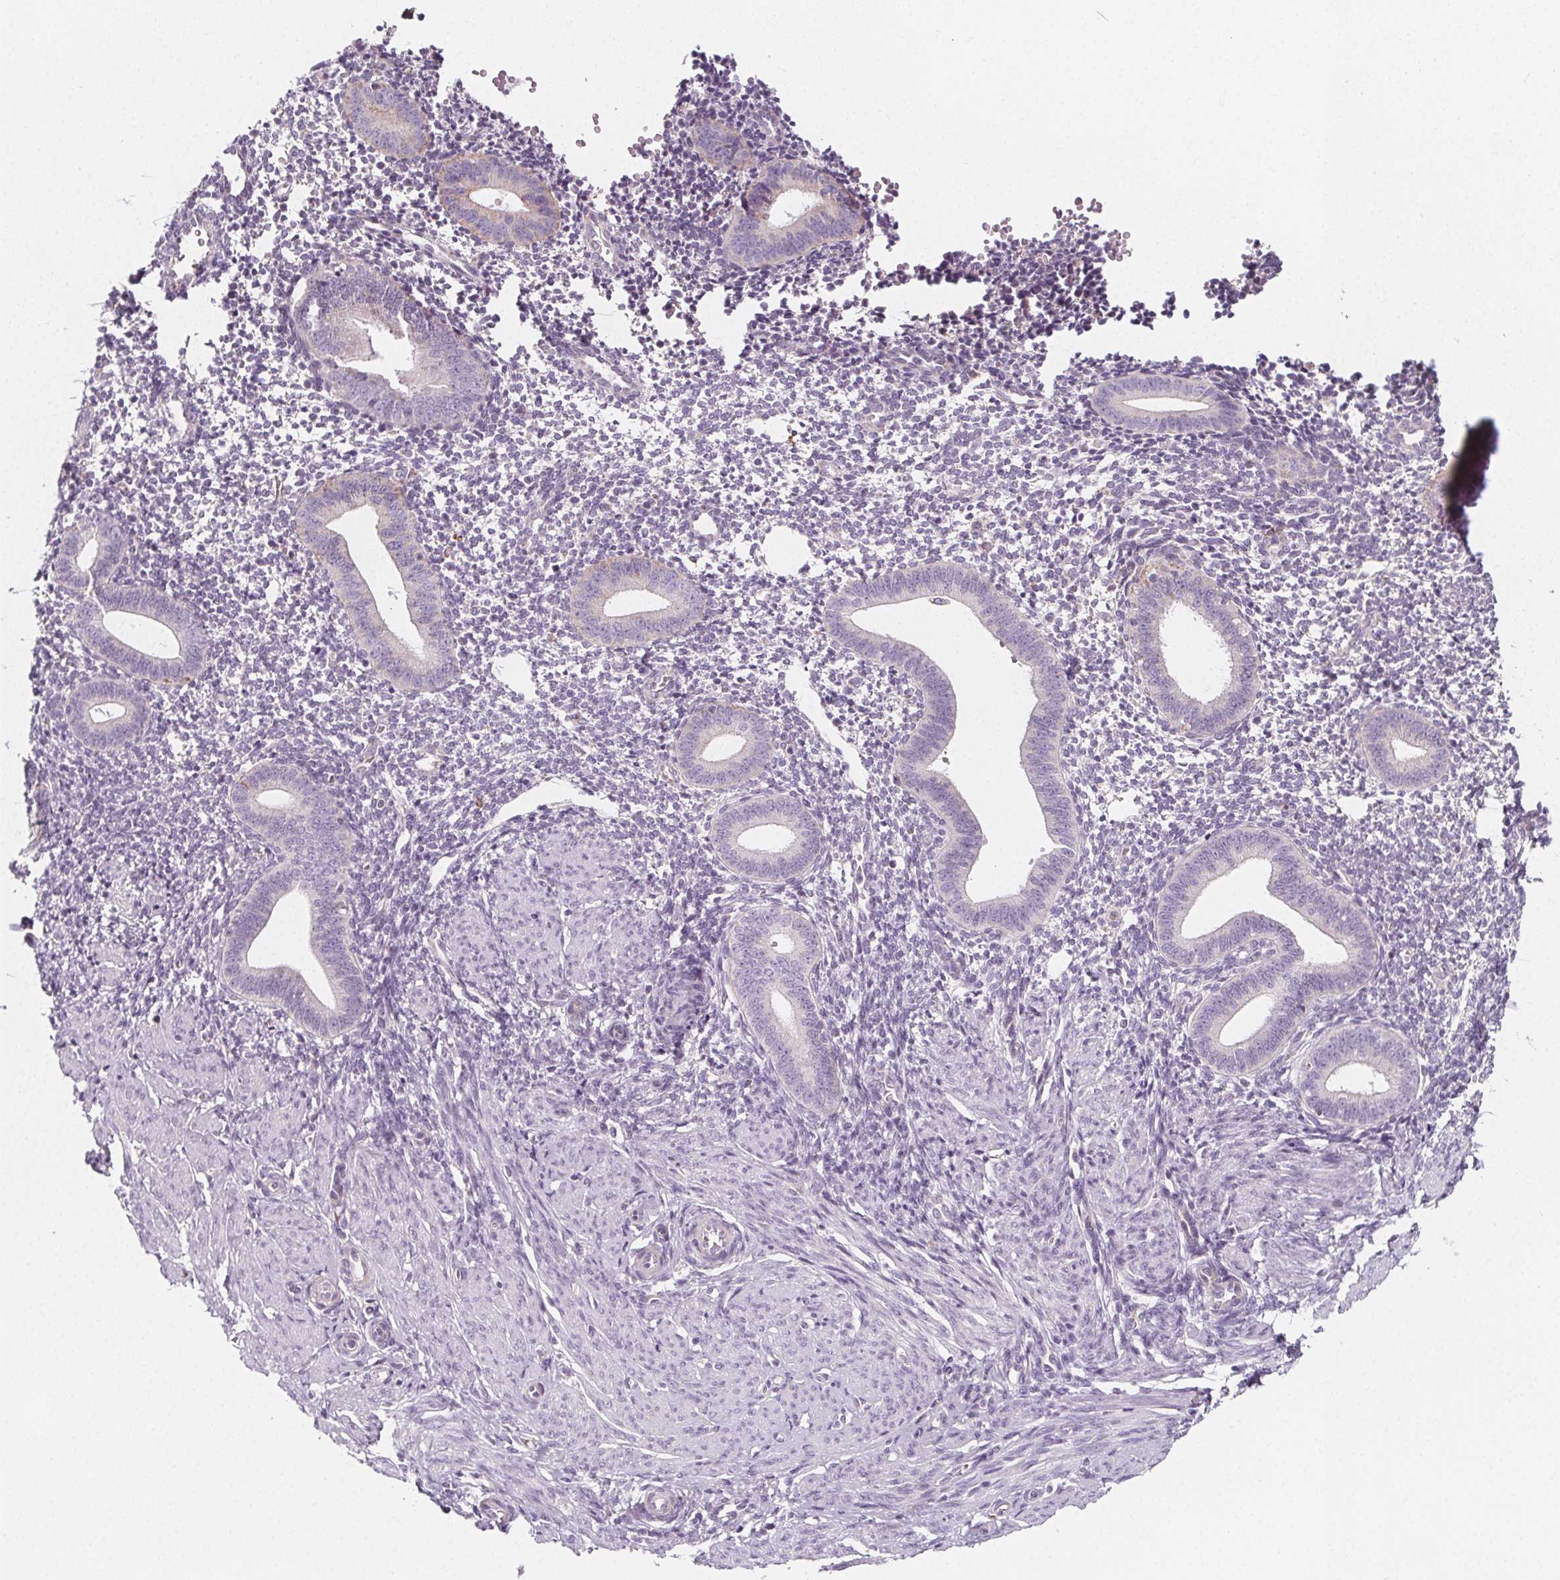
{"staining": {"intensity": "negative", "quantity": "none", "location": "none"}, "tissue": "endometrium", "cell_type": "Cells in endometrial stroma", "image_type": "normal", "snomed": [{"axis": "morphology", "description": "Normal tissue, NOS"}, {"axis": "topography", "description": "Endometrium"}], "caption": "DAB immunohistochemical staining of unremarkable human endometrium displays no significant staining in cells in endometrial stroma.", "gene": "IL17C", "patient": {"sex": "female", "age": 40}}